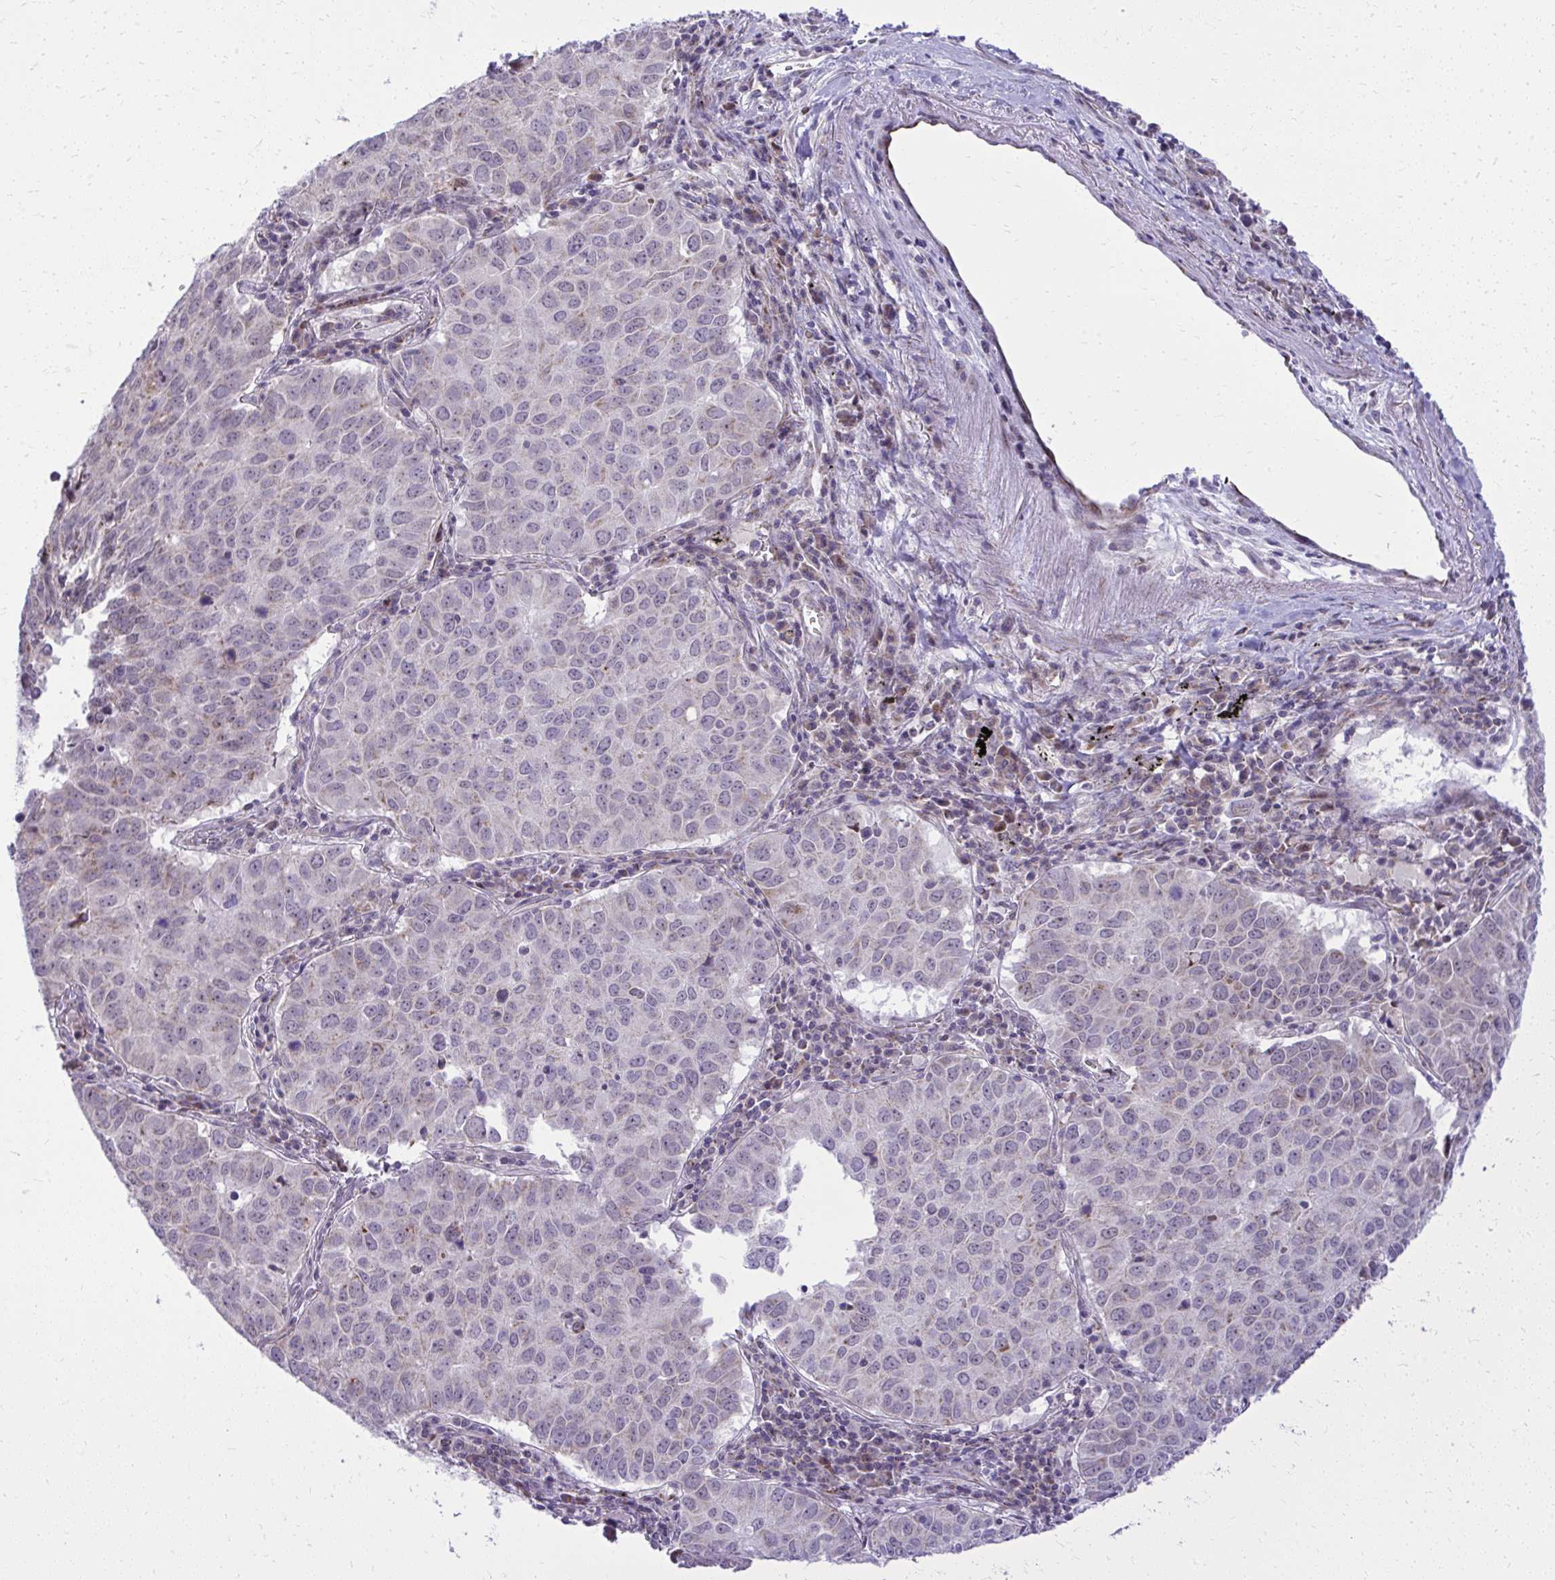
{"staining": {"intensity": "negative", "quantity": "none", "location": "none"}, "tissue": "lung cancer", "cell_type": "Tumor cells", "image_type": "cancer", "snomed": [{"axis": "morphology", "description": "Adenocarcinoma, NOS"}, {"axis": "topography", "description": "Lung"}], "caption": "High power microscopy histopathology image of an IHC histopathology image of adenocarcinoma (lung), revealing no significant staining in tumor cells.", "gene": "GPRIN3", "patient": {"sex": "female", "age": 50}}